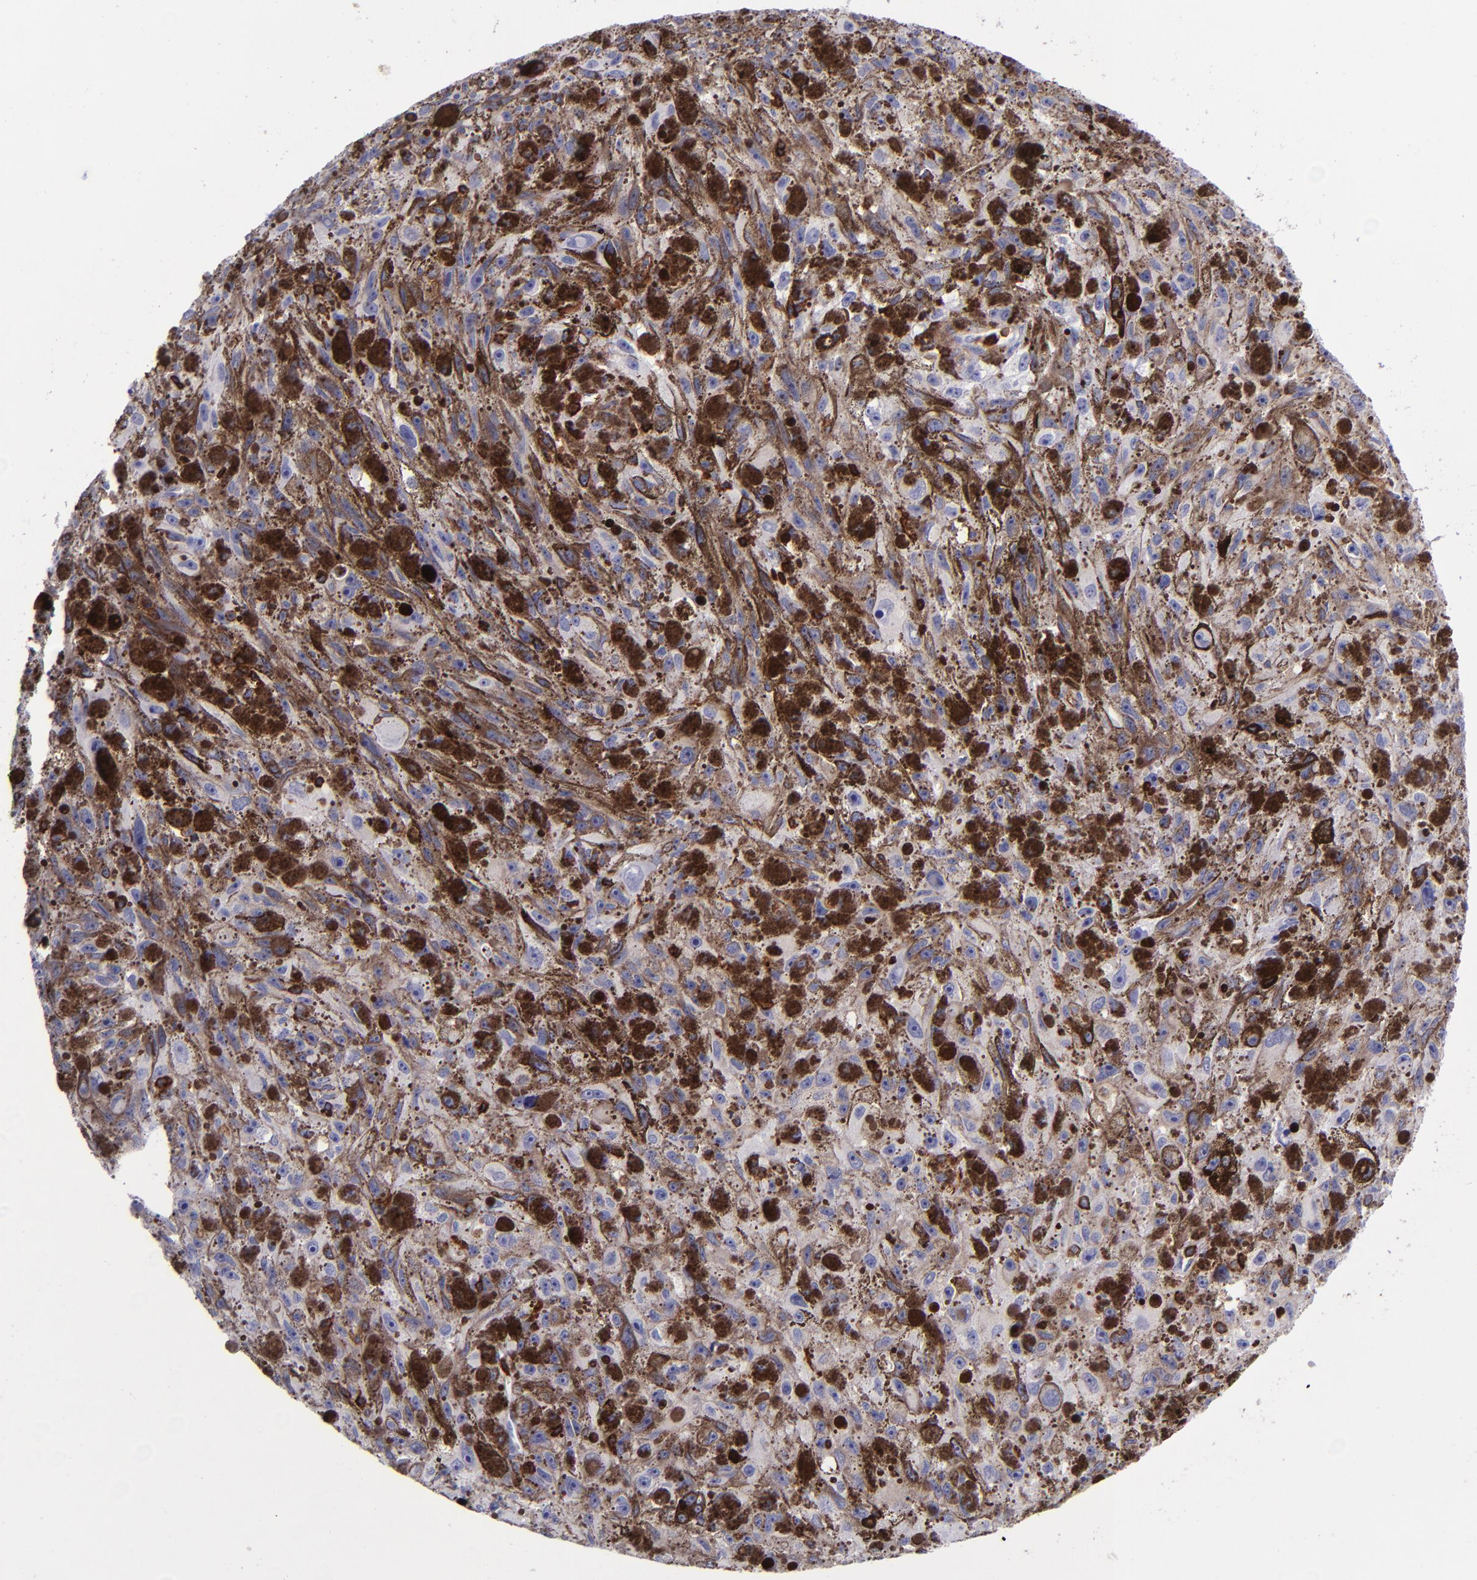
{"staining": {"intensity": "negative", "quantity": "none", "location": "none"}, "tissue": "melanoma", "cell_type": "Tumor cells", "image_type": "cancer", "snomed": [{"axis": "morphology", "description": "Malignant melanoma, NOS"}, {"axis": "topography", "description": "Skin"}], "caption": "Immunohistochemical staining of human malignant melanoma exhibits no significant positivity in tumor cells.", "gene": "ICAM3", "patient": {"sex": "female", "age": 104}}